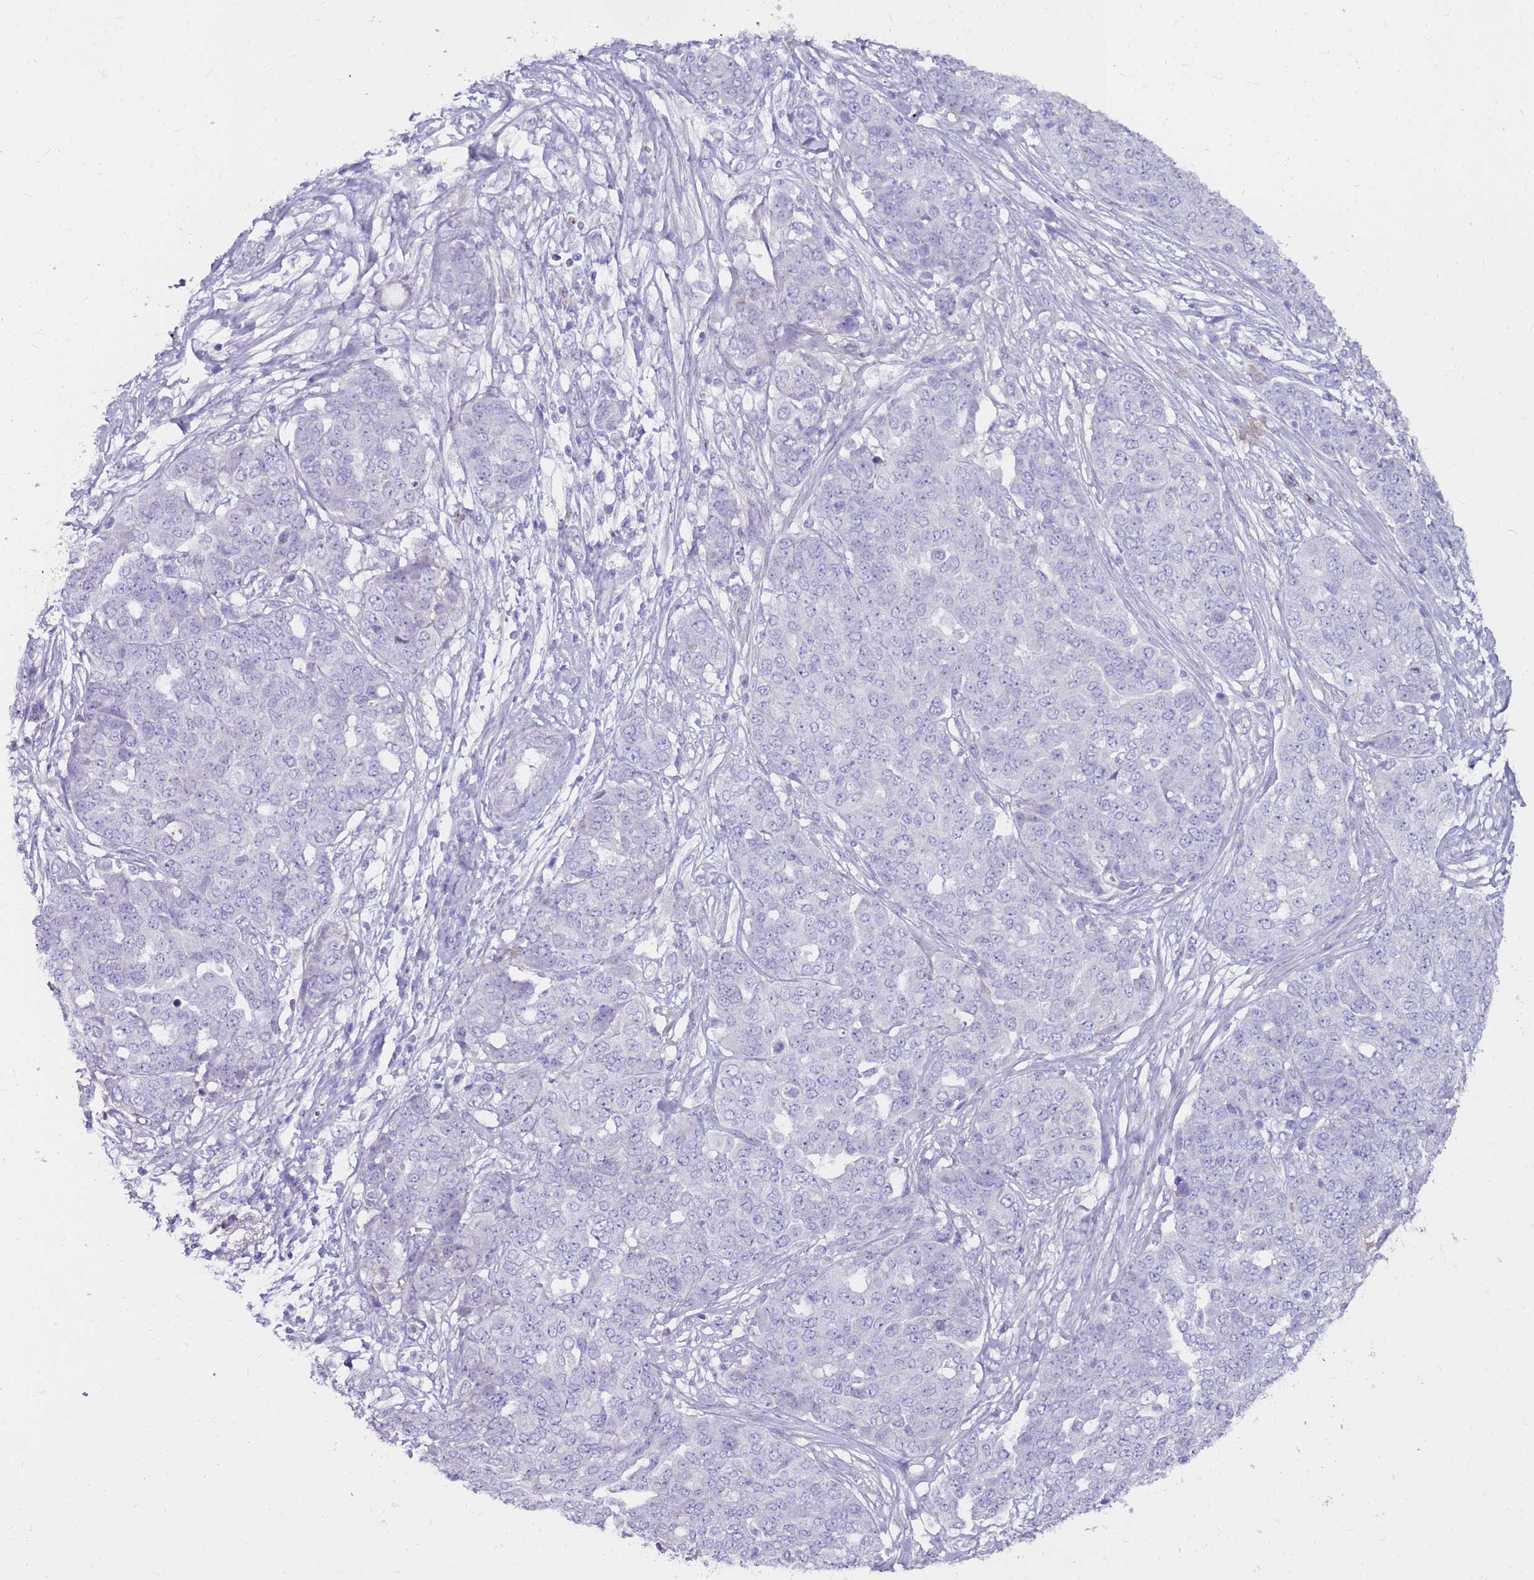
{"staining": {"intensity": "negative", "quantity": "none", "location": "none"}, "tissue": "ovarian cancer", "cell_type": "Tumor cells", "image_type": "cancer", "snomed": [{"axis": "morphology", "description": "Cystadenocarcinoma, serous, NOS"}, {"axis": "topography", "description": "Soft tissue"}, {"axis": "topography", "description": "Ovary"}], "caption": "Ovarian cancer stained for a protein using IHC exhibits no staining tumor cells.", "gene": "EVPLL", "patient": {"sex": "female", "age": 57}}